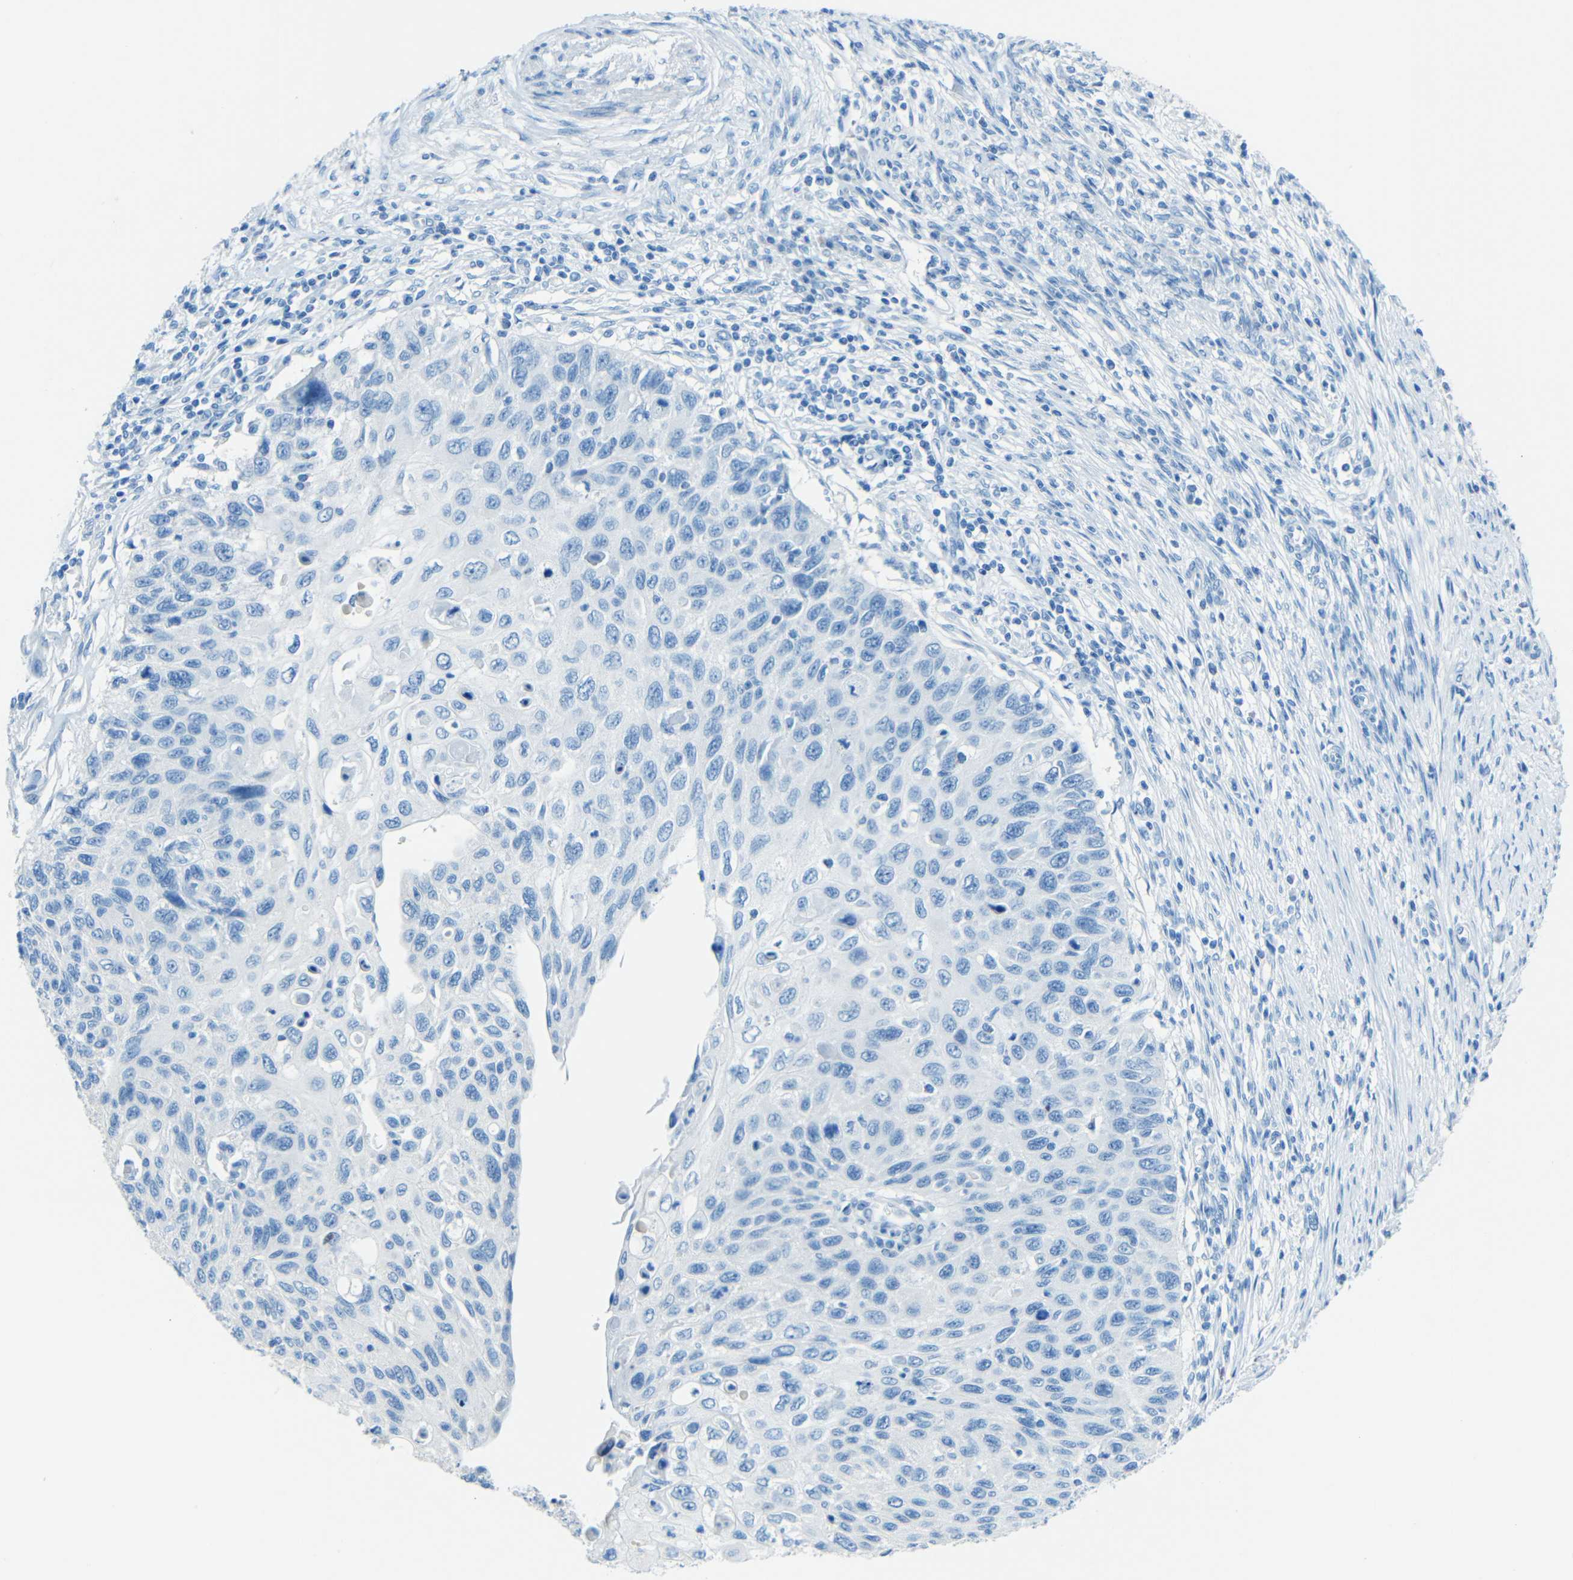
{"staining": {"intensity": "negative", "quantity": "none", "location": "none"}, "tissue": "cervical cancer", "cell_type": "Tumor cells", "image_type": "cancer", "snomed": [{"axis": "morphology", "description": "Squamous cell carcinoma, NOS"}, {"axis": "topography", "description": "Cervix"}], "caption": "DAB (3,3'-diaminobenzidine) immunohistochemical staining of human cervical squamous cell carcinoma displays no significant positivity in tumor cells.", "gene": "TUBB4B", "patient": {"sex": "female", "age": 70}}